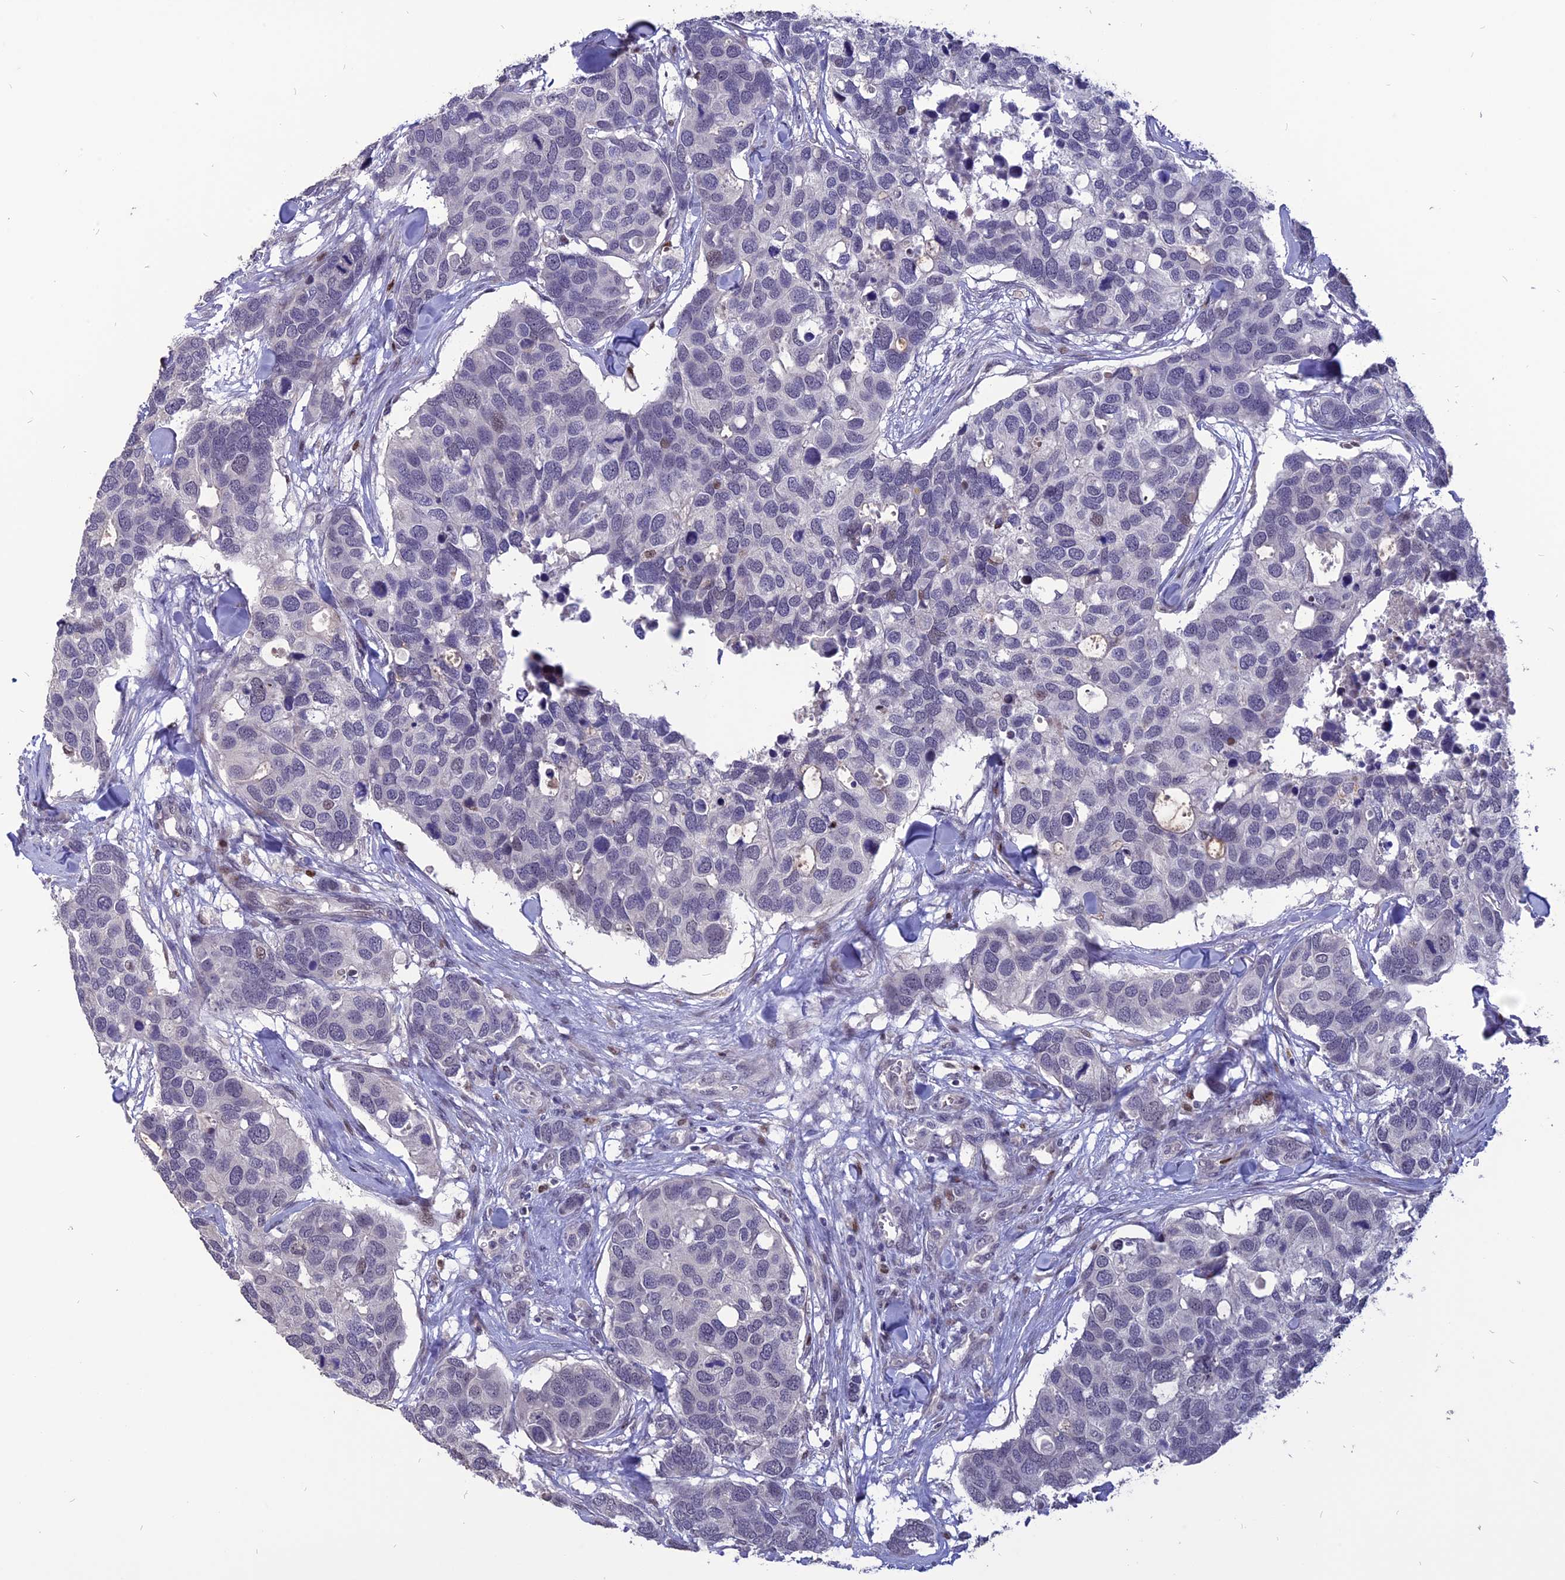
{"staining": {"intensity": "moderate", "quantity": "<25%", "location": "nuclear"}, "tissue": "breast cancer", "cell_type": "Tumor cells", "image_type": "cancer", "snomed": [{"axis": "morphology", "description": "Duct carcinoma"}, {"axis": "topography", "description": "Breast"}], "caption": "Invasive ductal carcinoma (breast) stained with DAB (3,3'-diaminobenzidine) immunohistochemistry demonstrates low levels of moderate nuclear expression in about <25% of tumor cells. The staining was performed using DAB, with brown indicating positive protein expression. Nuclei are stained blue with hematoxylin.", "gene": "TMEM263", "patient": {"sex": "female", "age": 83}}